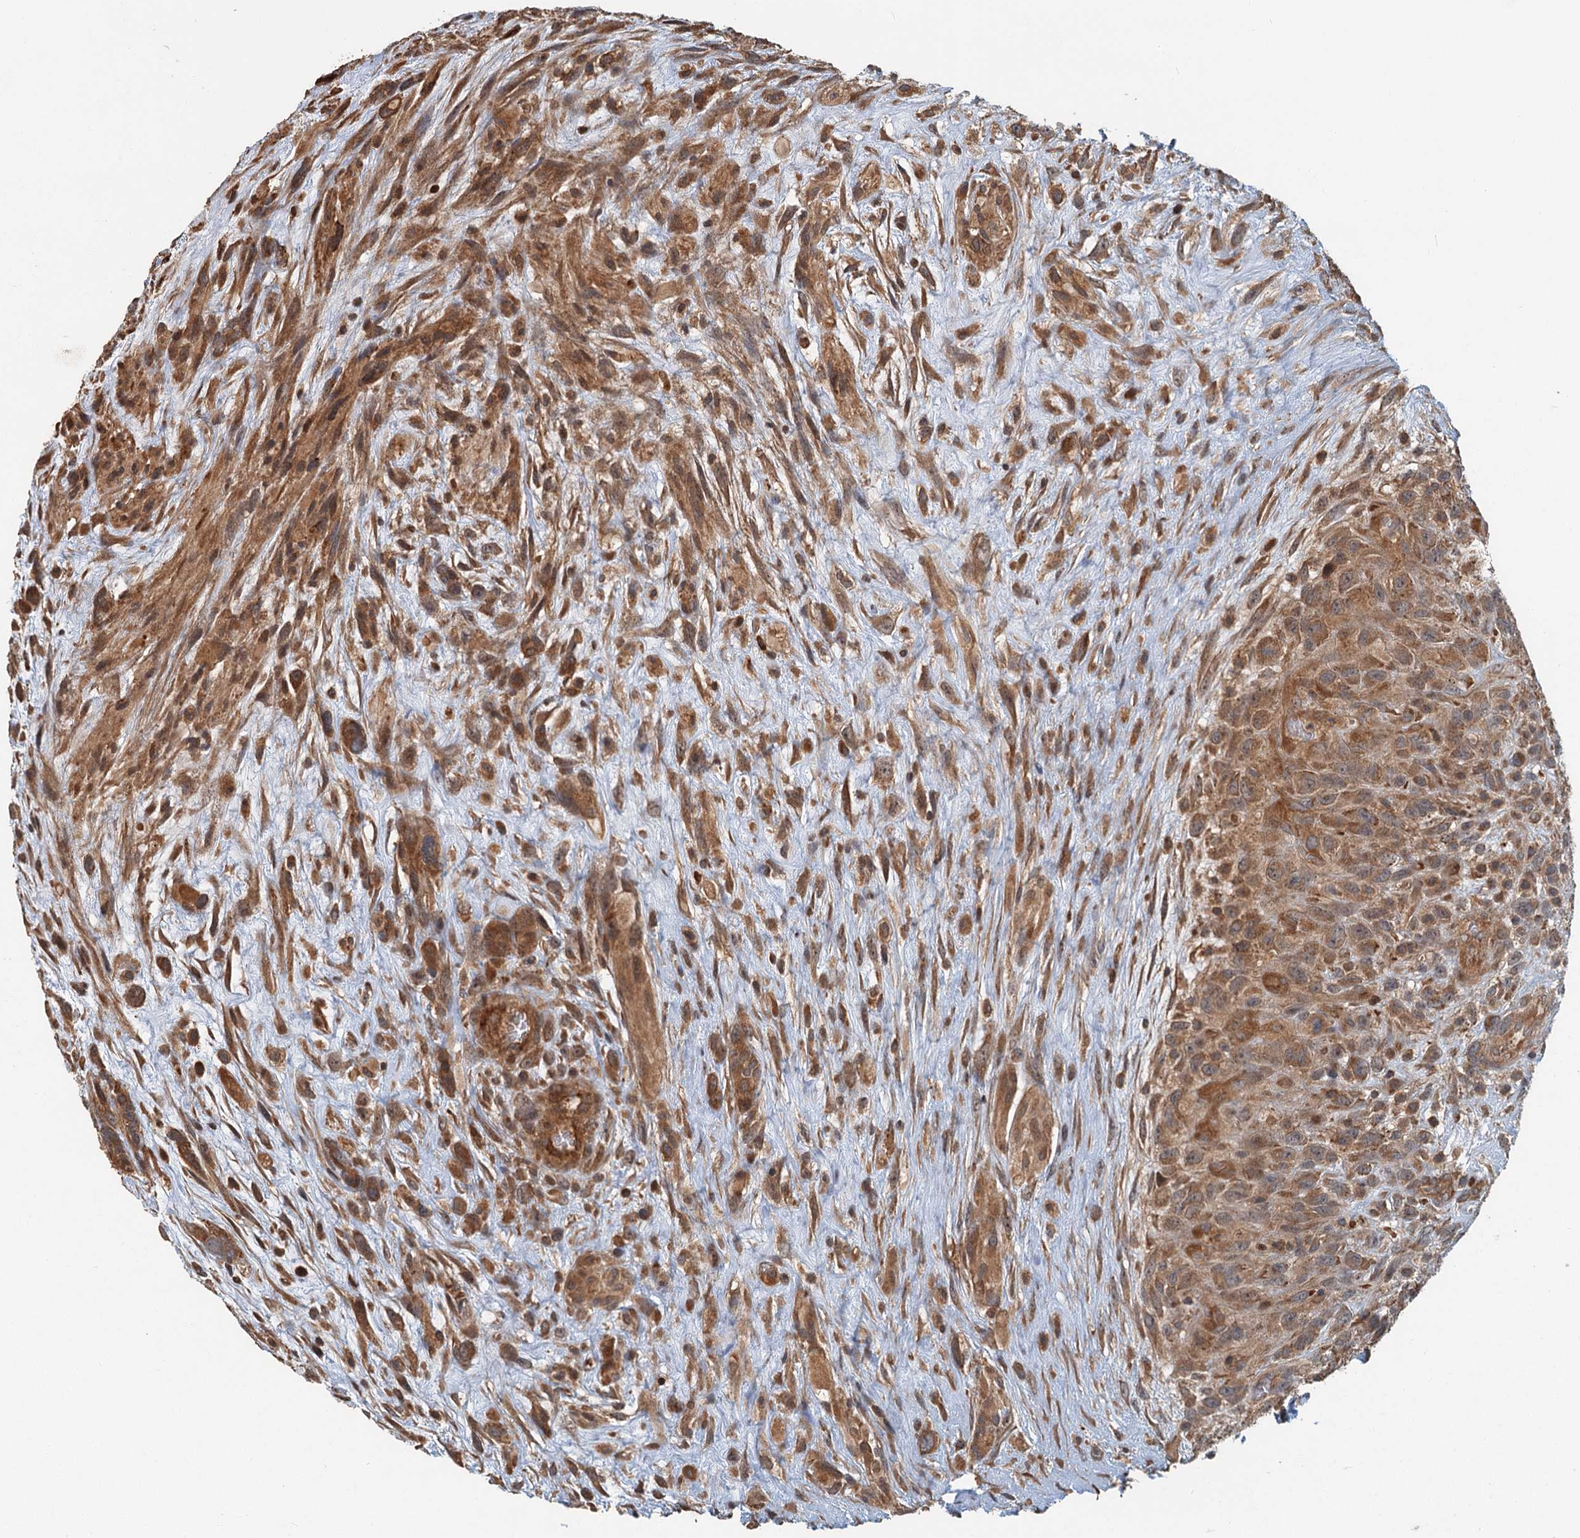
{"staining": {"intensity": "moderate", "quantity": ">75%", "location": "cytoplasmic/membranous"}, "tissue": "glioma", "cell_type": "Tumor cells", "image_type": "cancer", "snomed": [{"axis": "morphology", "description": "Glioma, malignant, High grade"}, {"axis": "topography", "description": "Brain"}], "caption": "High-grade glioma (malignant) stained with a brown dye displays moderate cytoplasmic/membranous positive staining in about >75% of tumor cells.", "gene": "ZNF527", "patient": {"sex": "male", "age": 61}}